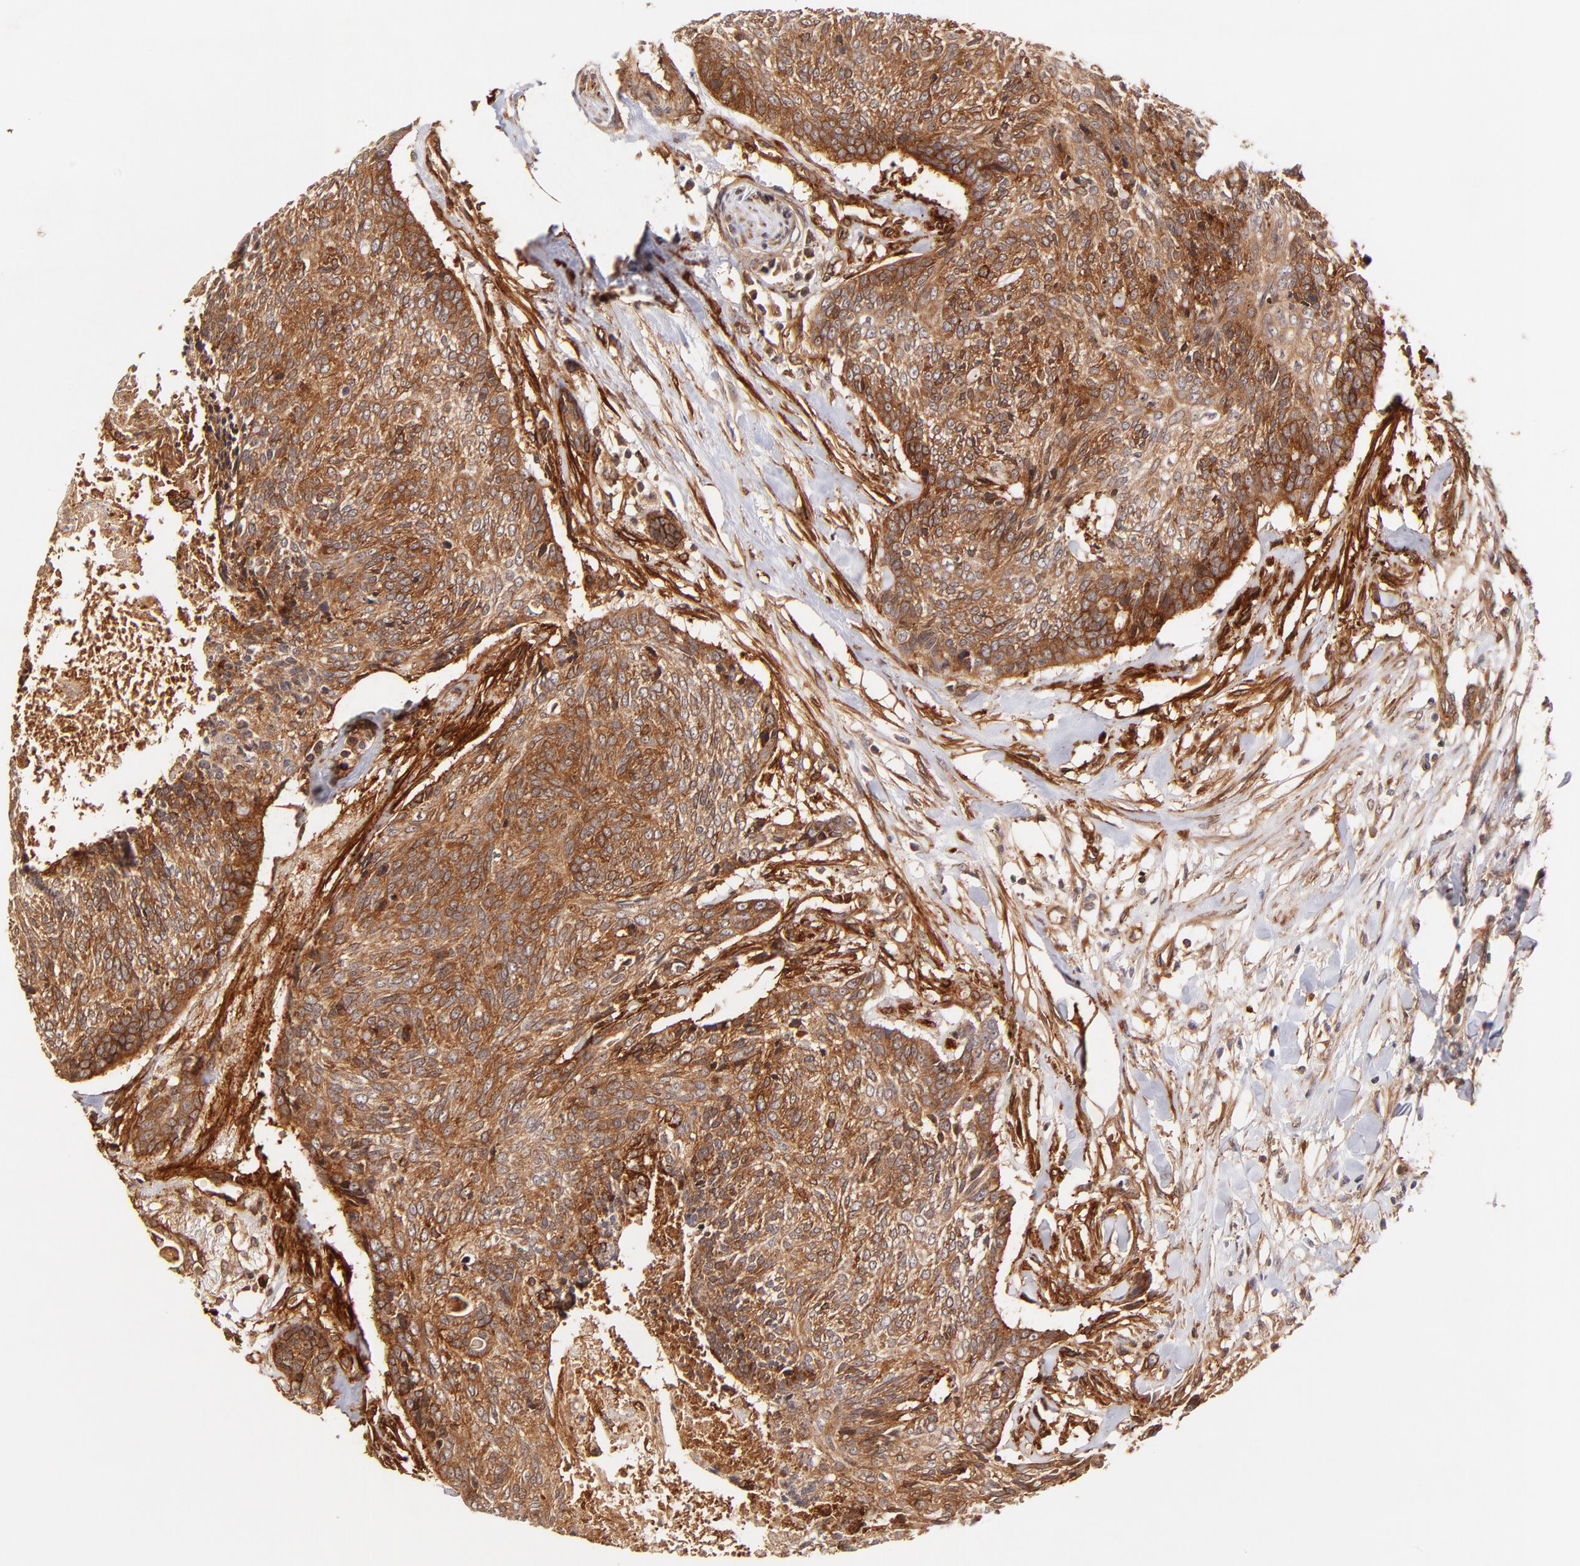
{"staining": {"intensity": "moderate", "quantity": ">75%", "location": "cytoplasmic/membranous"}, "tissue": "head and neck cancer", "cell_type": "Tumor cells", "image_type": "cancer", "snomed": [{"axis": "morphology", "description": "Squamous cell carcinoma, NOS"}, {"axis": "topography", "description": "Salivary gland"}, {"axis": "topography", "description": "Head-Neck"}], "caption": "Immunohistochemistry of squamous cell carcinoma (head and neck) reveals medium levels of moderate cytoplasmic/membranous positivity in about >75% of tumor cells.", "gene": "ITGB1", "patient": {"sex": "male", "age": 70}}